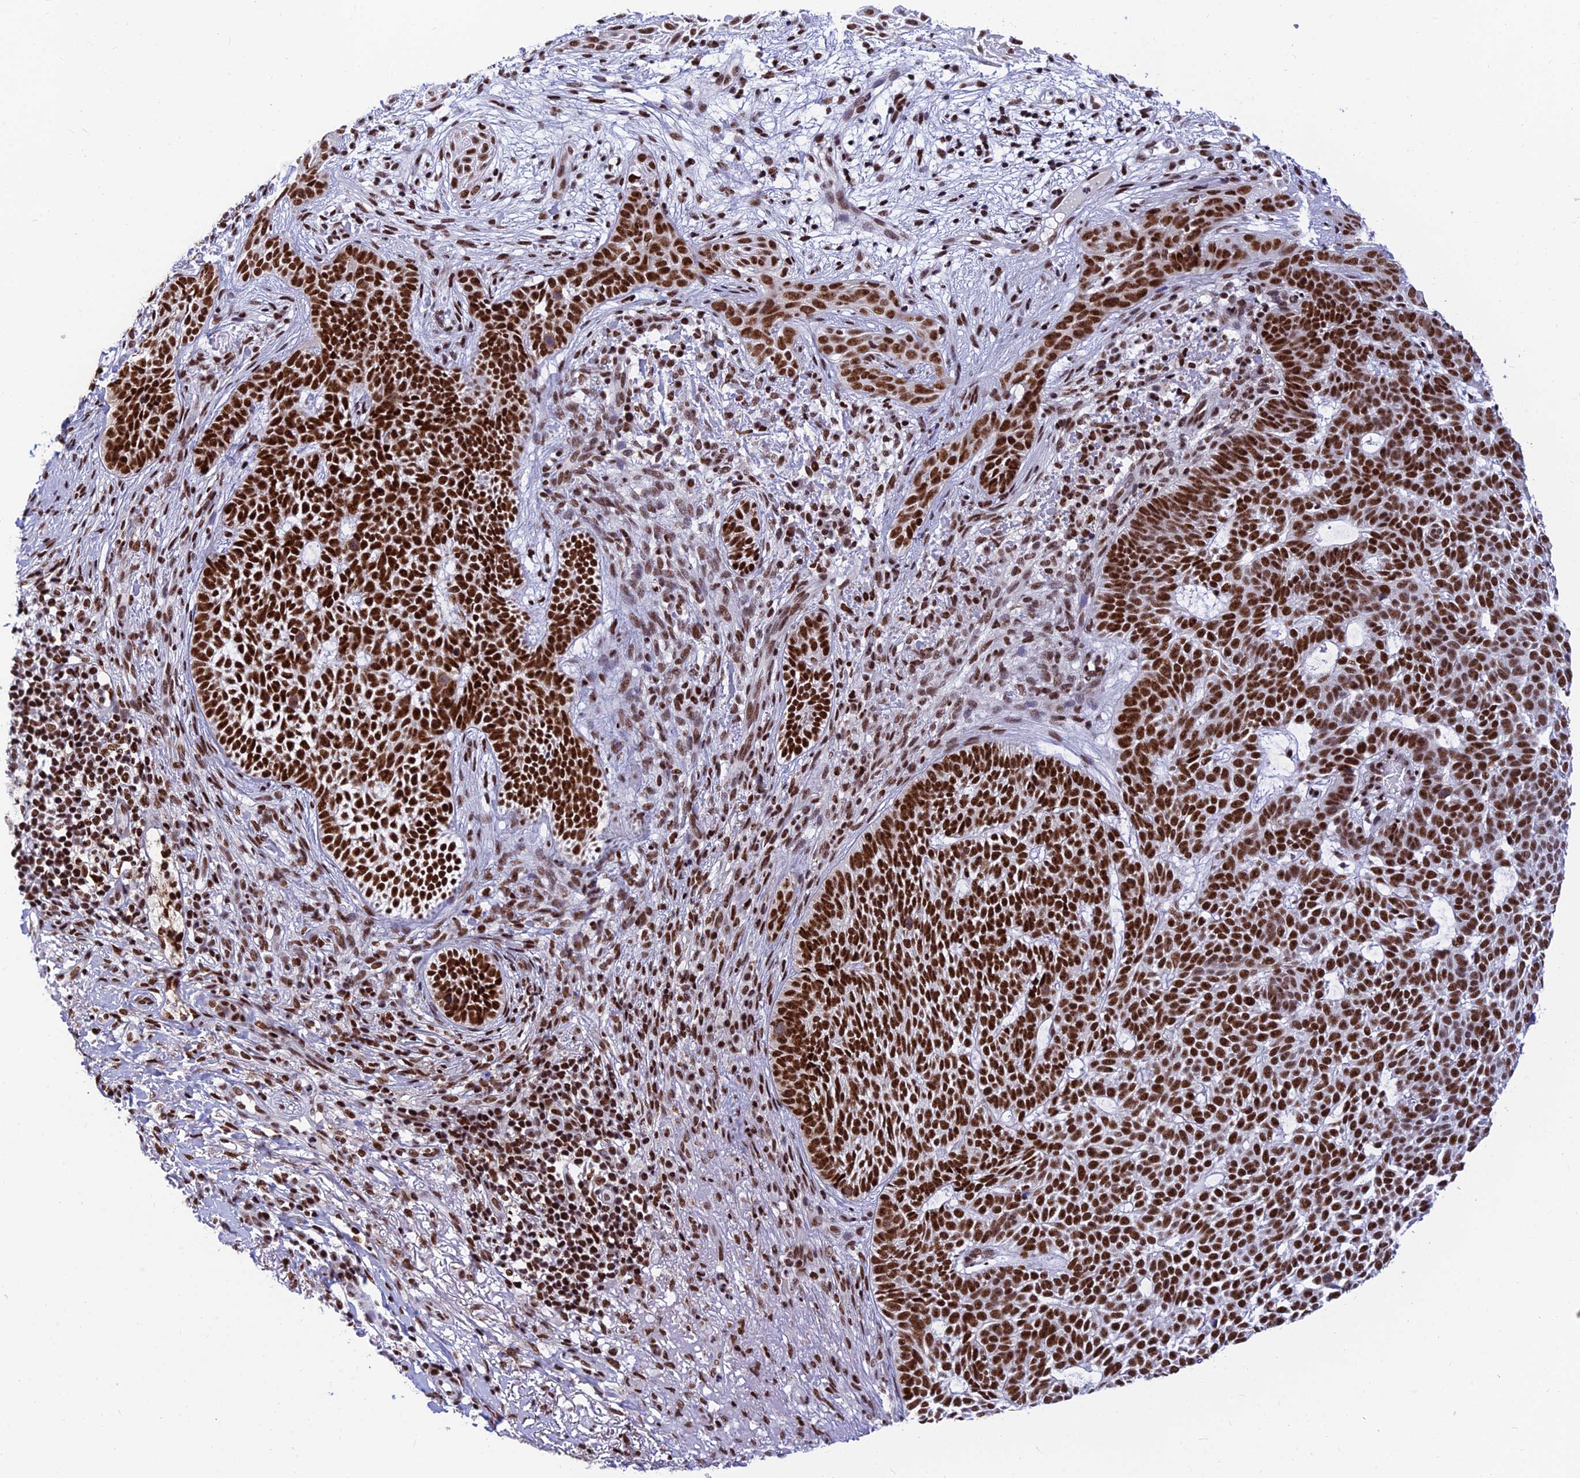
{"staining": {"intensity": "strong", "quantity": ">75%", "location": "nuclear"}, "tissue": "skin cancer", "cell_type": "Tumor cells", "image_type": "cancer", "snomed": [{"axis": "morphology", "description": "Basal cell carcinoma"}, {"axis": "topography", "description": "Skin"}], "caption": "The immunohistochemical stain shows strong nuclear expression in tumor cells of basal cell carcinoma (skin) tissue.", "gene": "USP22", "patient": {"sex": "female", "age": 78}}